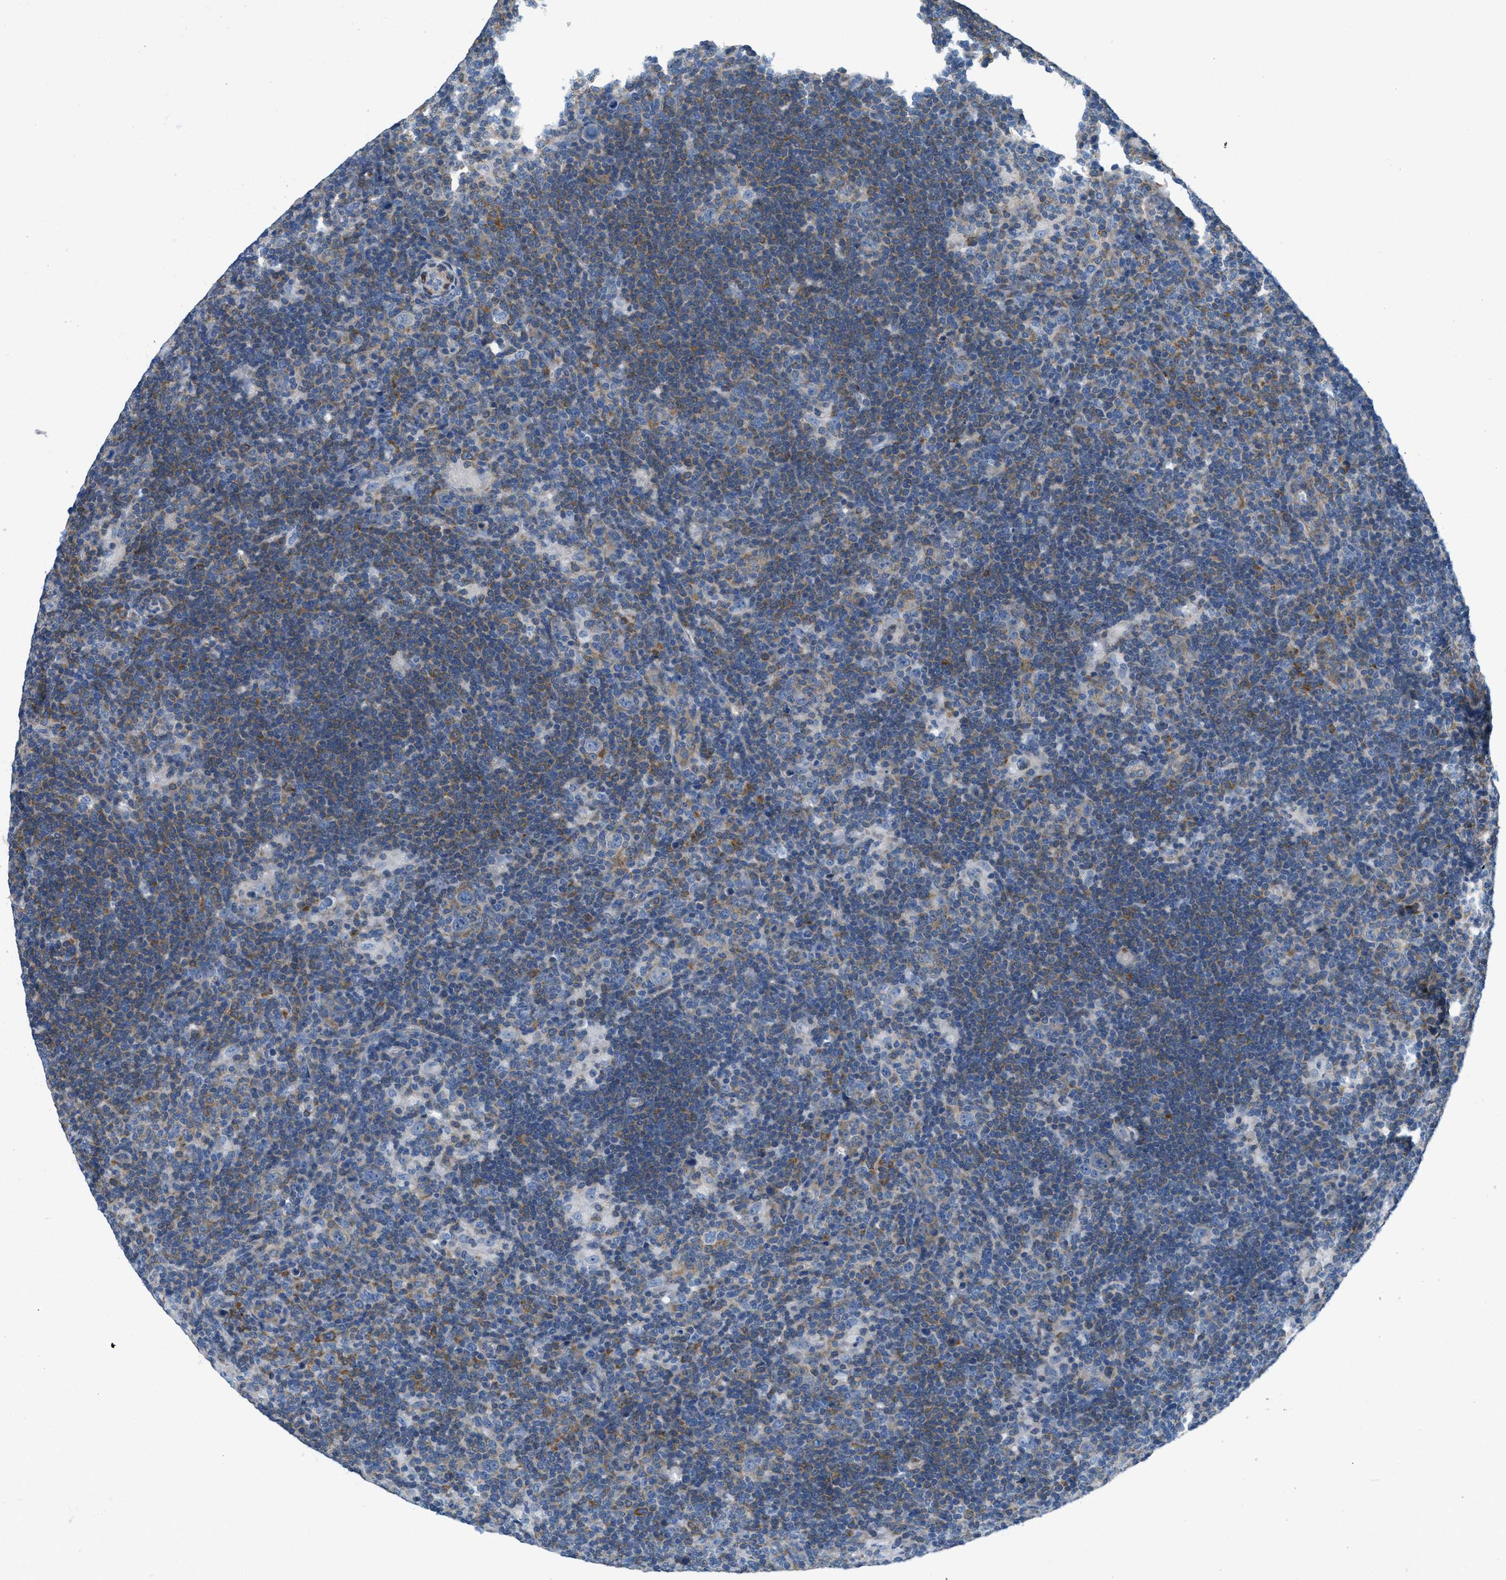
{"staining": {"intensity": "negative", "quantity": "none", "location": "none"}, "tissue": "lymphoma", "cell_type": "Tumor cells", "image_type": "cancer", "snomed": [{"axis": "morphology", "description": "Hodgkin's disease, NOS"}, {"axis": "topography", "description": "Lymph node"}], "caption": "High power microscopy histopathology image of an immunohistochemistry (IHC) photomicrograph of Hodgkin's disease, revealing no significant staining in tumor cells. (DAB (3,3'-diaminobenzidine) immunohistochemistry, high magnification).", "gene": "MAPRE2", "patient": {"sex": "female", "age": 57}}